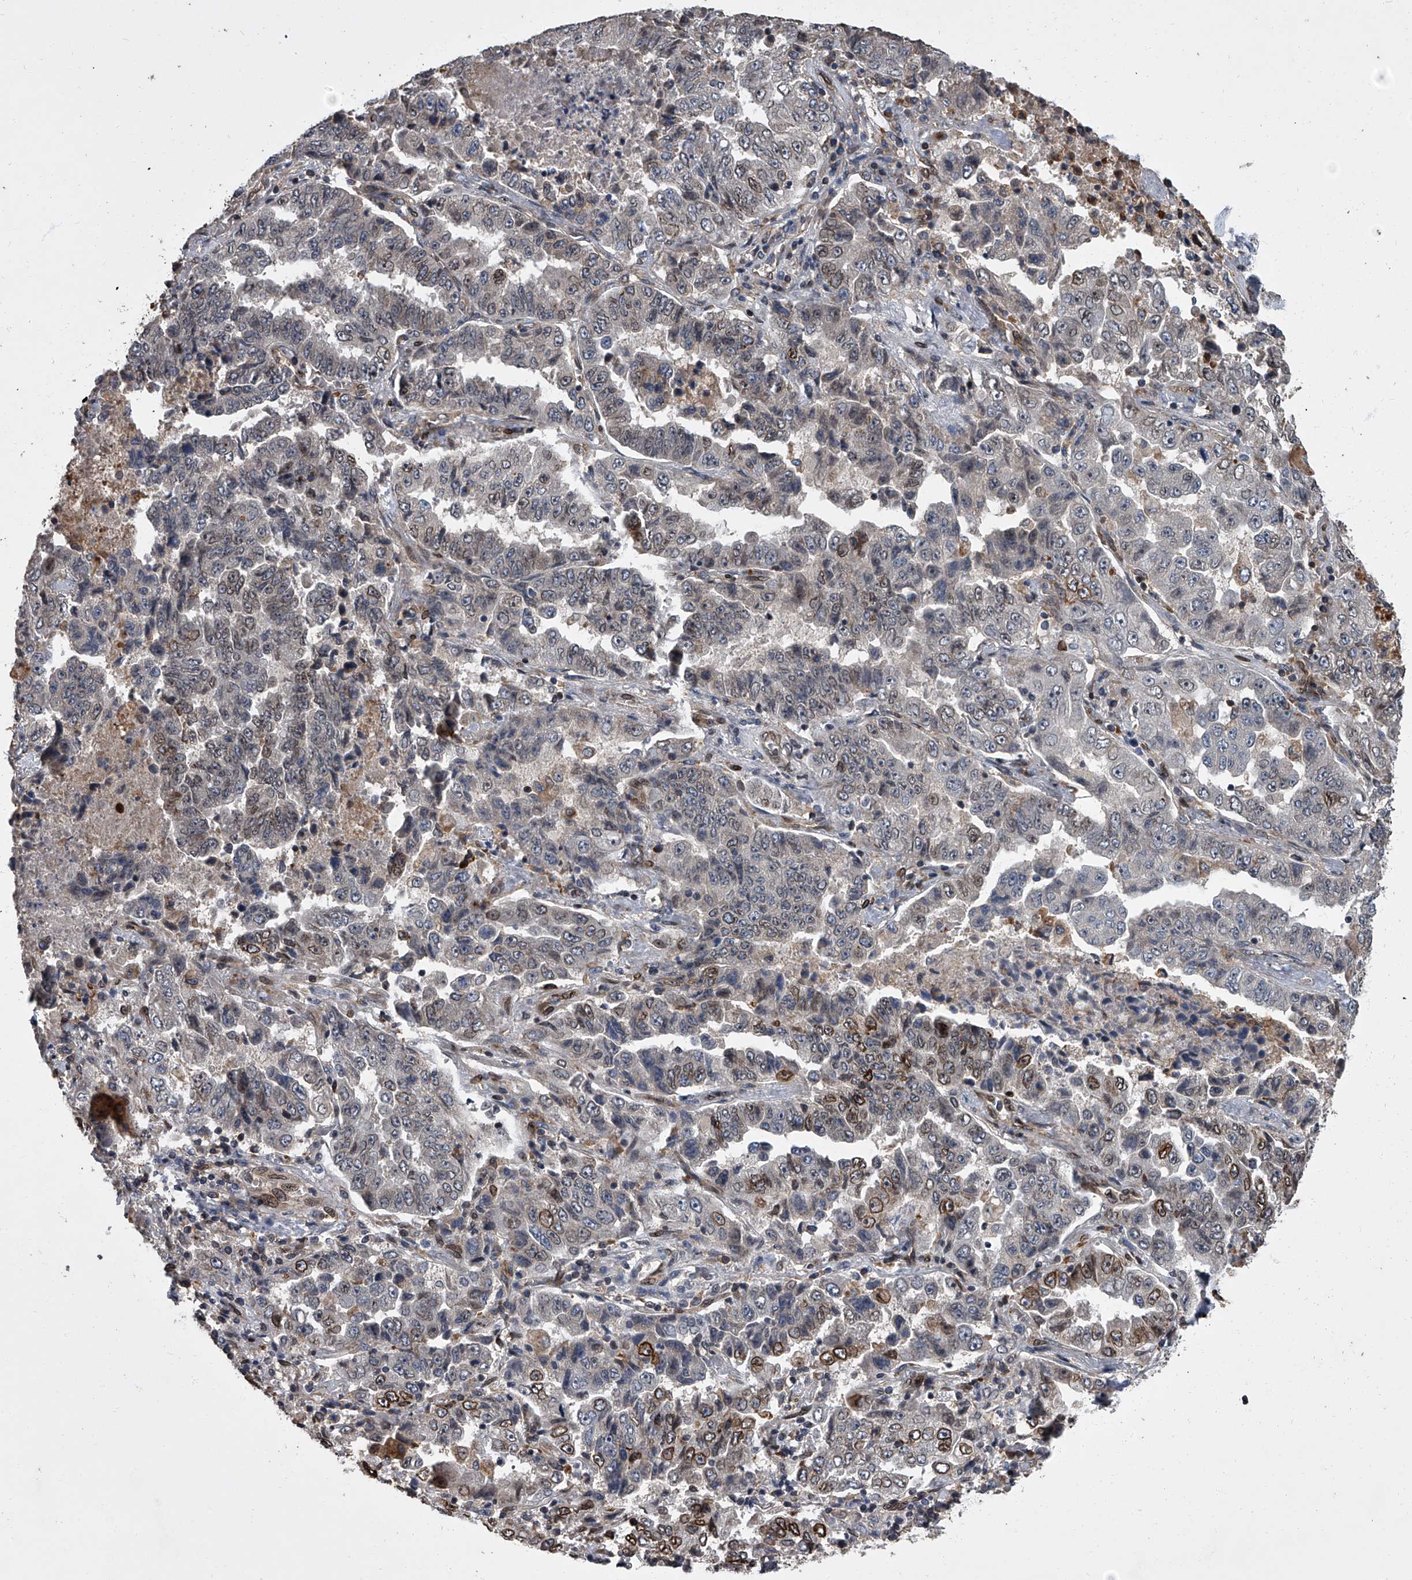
{"staining": {"intensity": "moderate", "quantity": "<25%", "location": "cytoplasmic/membranous,nuclear"}, "tissue": "lung cancer", "cell_type": "Tumor cells", "image_type": "cancer", "snomed": [{"axis": "morphology", "description": "Adenocarcinoma, NOS"}, {"axis": "topography", "description": "Lung"}], "caption": "This image exhibits IHC staining of lung cancer (adenocarcinoma), with low moderate cytoplasmic/membranous and nuclear positivity in approximately <25% of tumor cells.", "gene": "LRRC8C", "patient": {"sex": "female", "age": 51}}